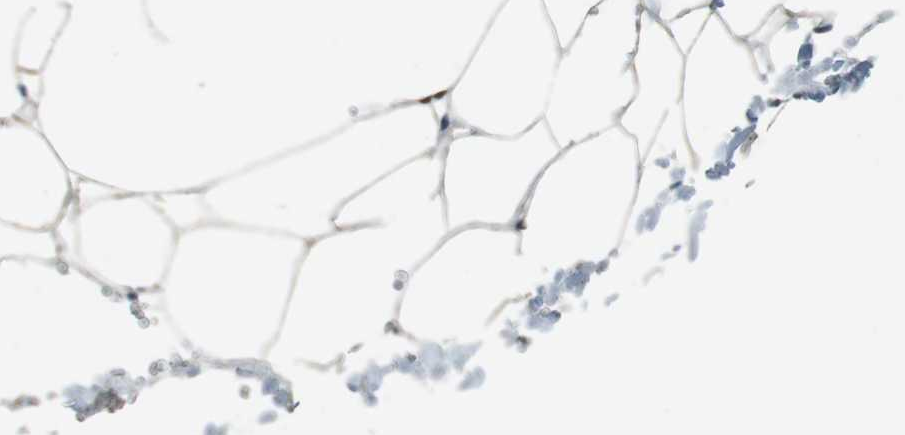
{"staining": {"intensity": "negative", "quantity": "none", "location": "none"}, "tissue": "adipose tissue", "cell_type": "Adipocytes", "image_type": "normal", "snomed": [{"axis": "morphology", "description": "Normal tissue, NOS"}, {"axis": "topography", "description": "Breast"}, {"axis": "topography", "description": "Adipose tissue"}], "caption": "Immunohistochemistry (IHC) of benign human adipose tissue reveals no staining in adipocytes. (Stains: DAB immunohistochemistry with hematoxylin counter stain, Microscopy: brightfield microscopy at high magnification).", "gene": "CDK14", "patient": {"sex": "female", "age": 25}}